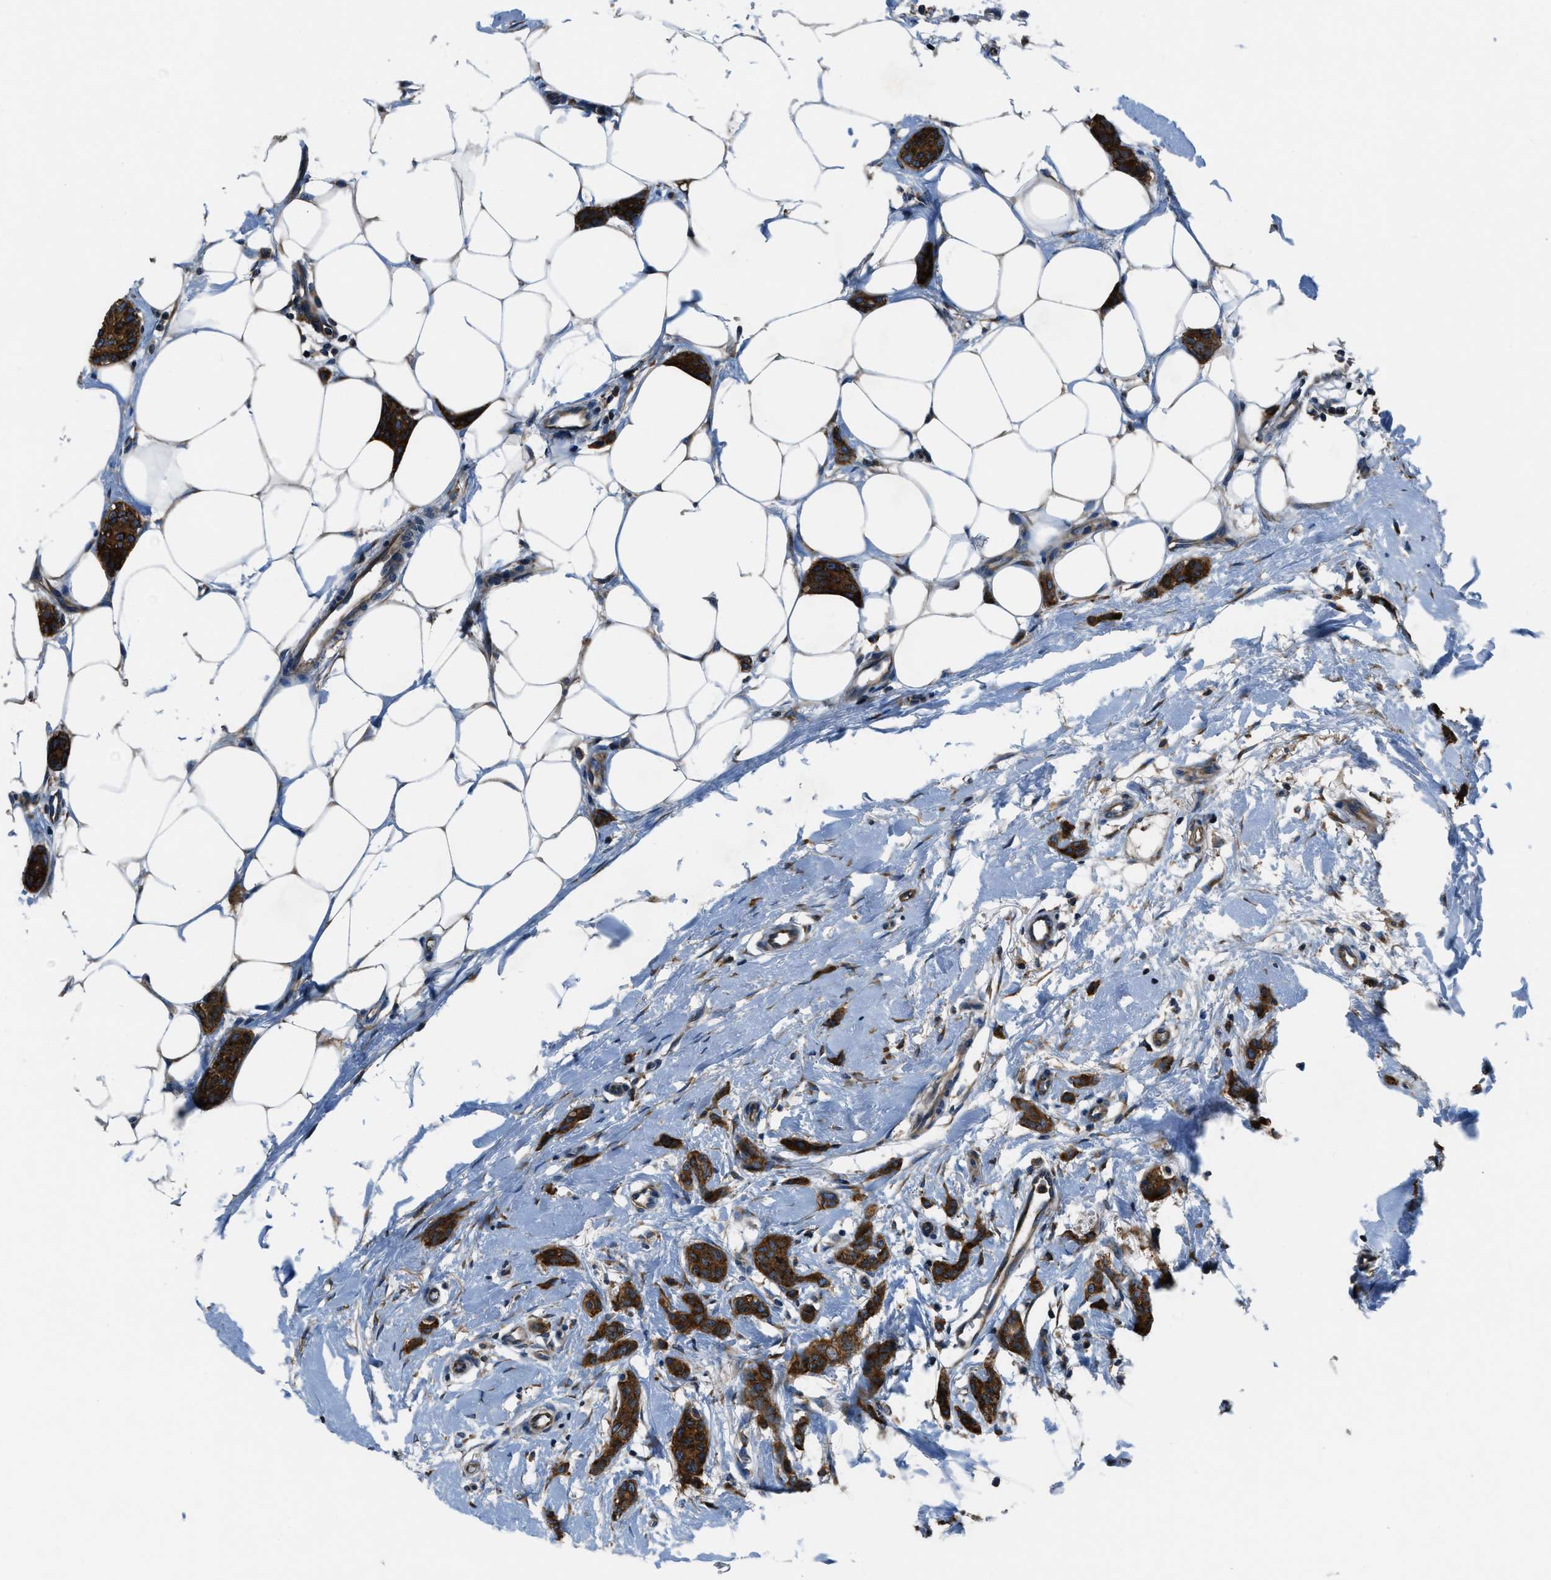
{"staining": {"intensity": "strong", "quantity": ">75%", "location": "cytoplasmic/membranous"}, "tissue": "breast cancer", "cell_type": "Tumor cells", "image_type": "cancer", "snomed": [{"axis": "morphology", "description": "Lobular carcinoma"}, {"axis": "topography", "description": "Skin"}, {"axis": "topography", "description": "Breast"}], "caption": "Human breast cancer (lobular carcinoma) stained with a protein marker reveals strong staining in tumor cells.", "gene": "ARFGAP2", "patient": {"sex": "female", "age": 46}}